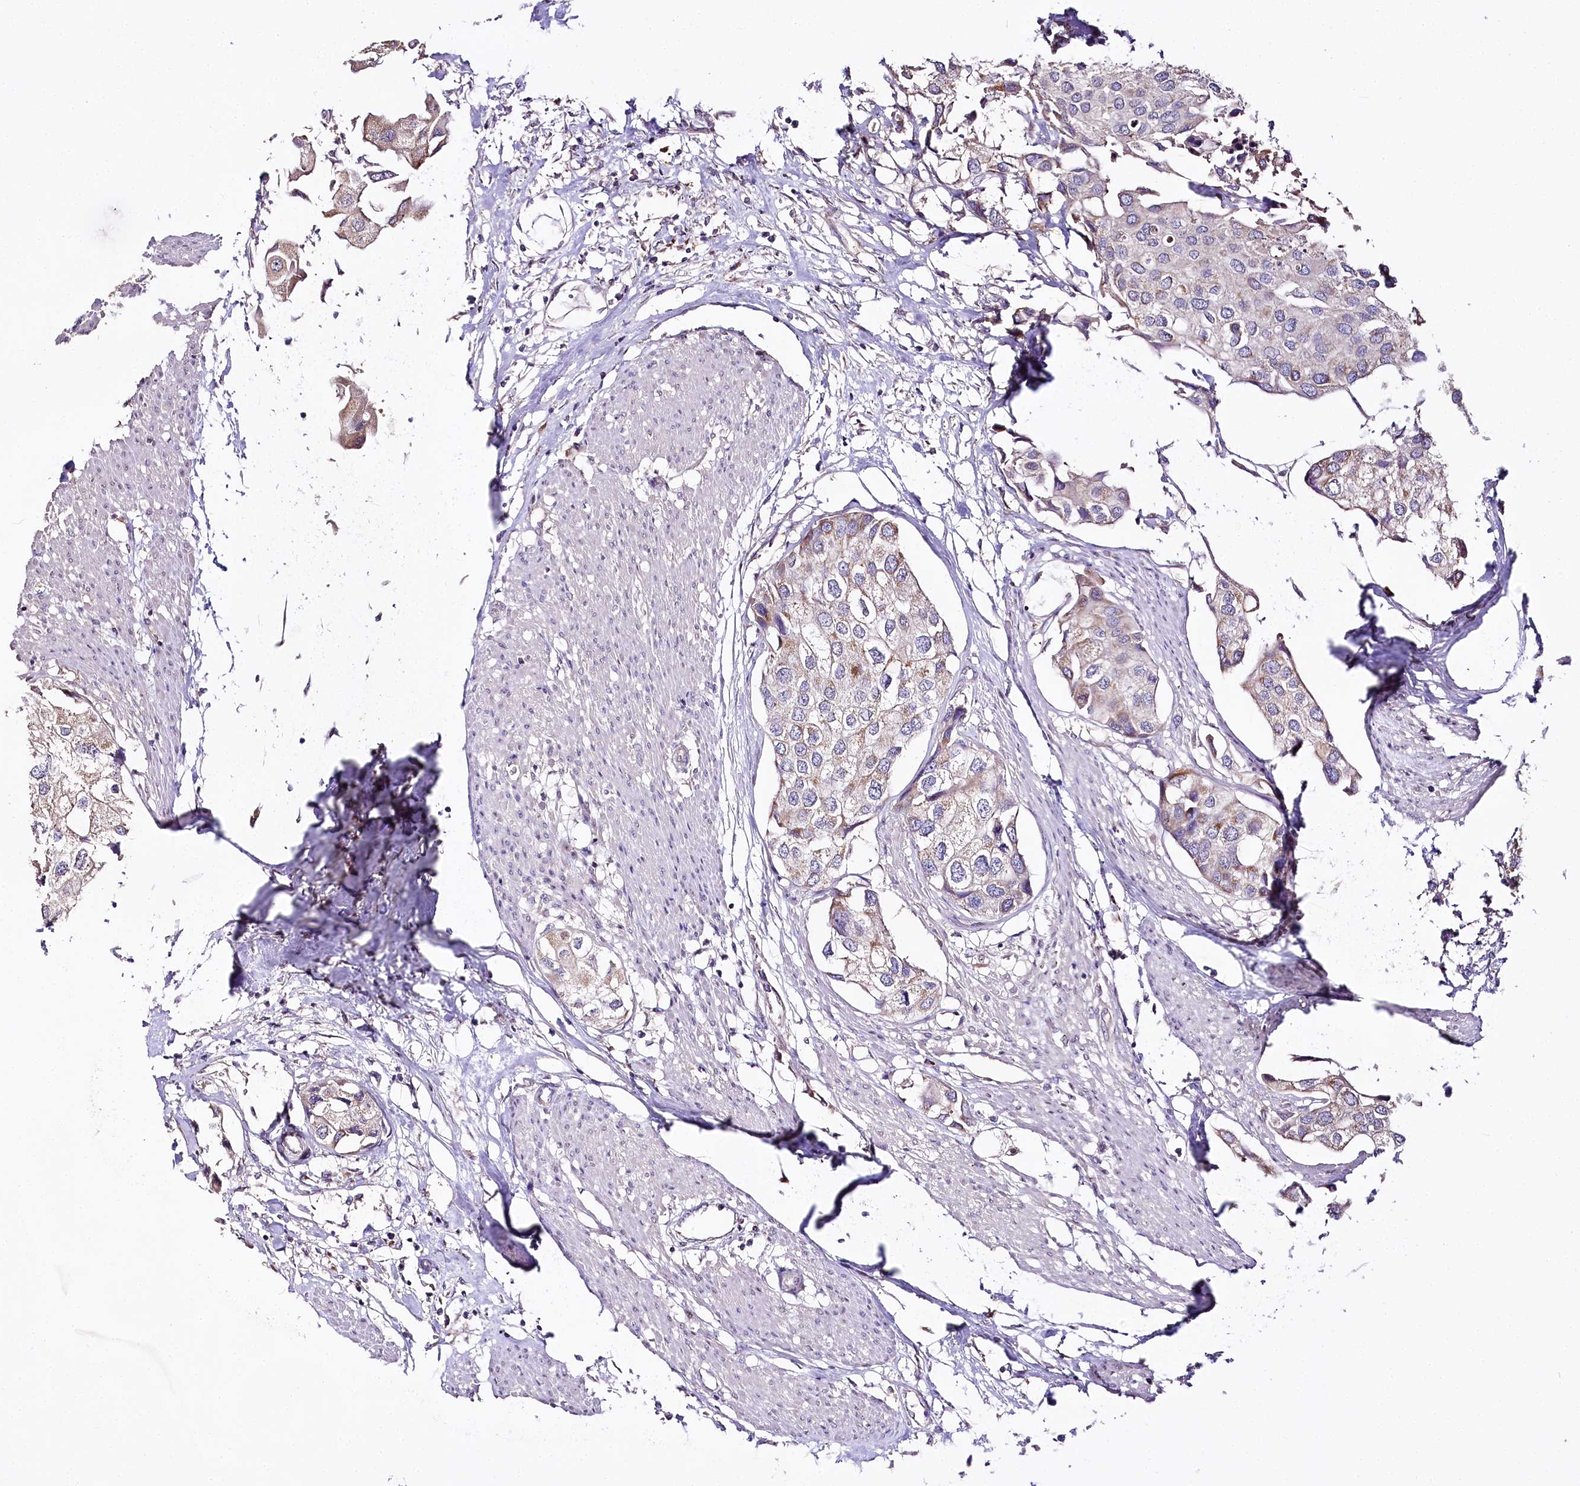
{"staining": {"intensity": "weak", "quantity": ">75%", "location": "cytoplasmic/membranous"}, "tissue": "urothelial cancer", "cell_type": "Tumor cells", "image_type": "cancer", "snomed": [{"axis": "morphology", "description": "Urothelial carcinoma, High grade"}, {"axis": "topography", "description": "Urinary bladder"}], "caption": "Protein expression analysis of human urothelial cancer reveals weak cytoplasmic/membranous expression in approximately >75% of tumor cells.", "gene": "ZNF226", "patient": {"sex": "male", "age": 64}}